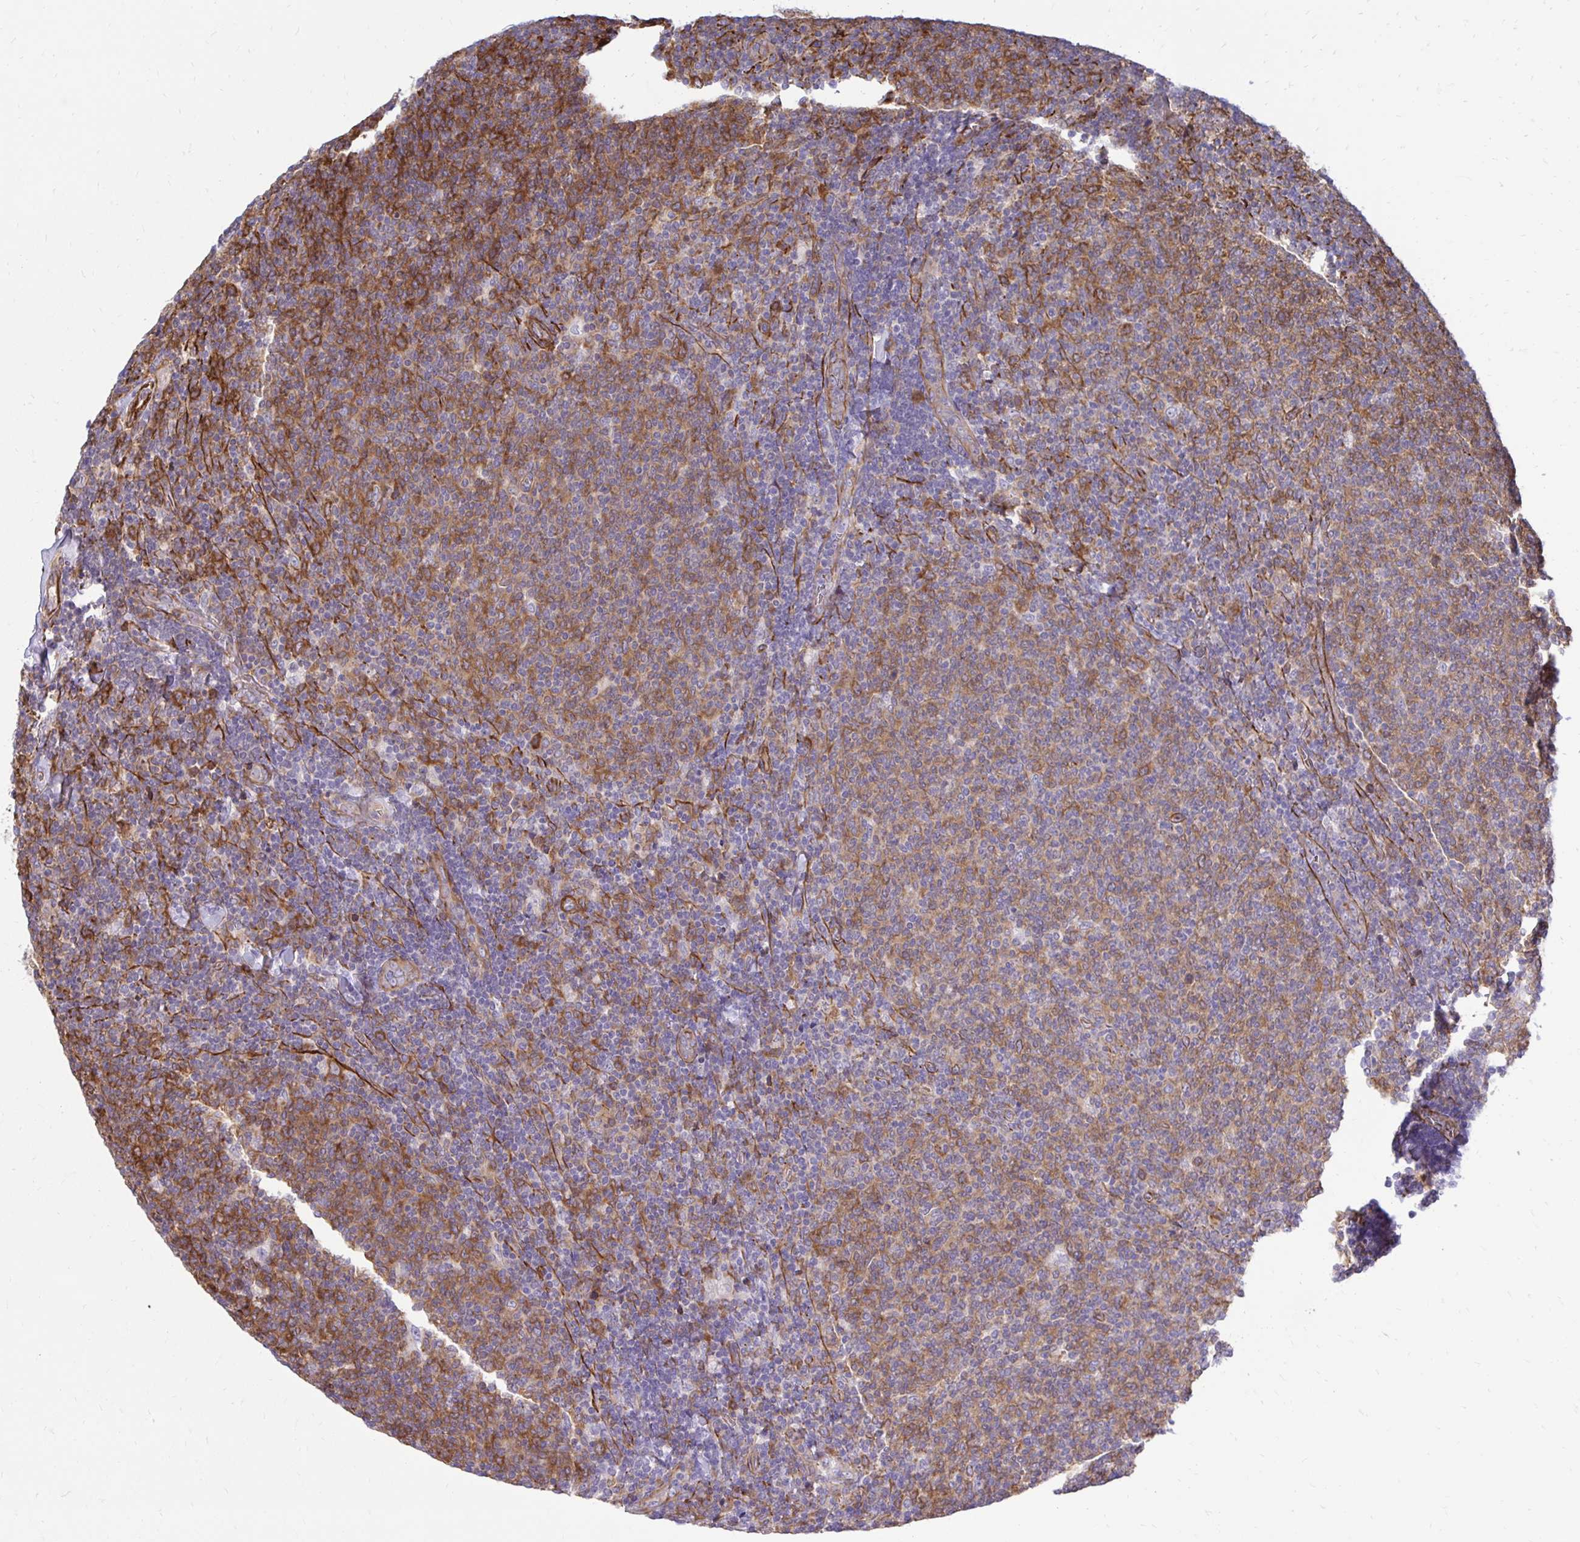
{"staining": {"intensity": "moderate", "quantity": ">75%", "location": "cytoplasmic/membranous"}, "tissue": "lymphoma", "cell_type": "Tumor cells", "image_type": "cancer", "snomed": [{"axis": "morphology", "description": "Malignant lymphoma, non-Hodgkin's type, Low grade"}, {"axis": "topography", "description": "Lymph node"}], "caption": "The immunohistochemical stain labels moderate cytoplasmic/membranous staining in tumor cells of low-grade malignant lymphoma, non-Hodgkin's type tissue.", "gene": "CTPS1", "patient": {"sex": "male", "age": 52}}